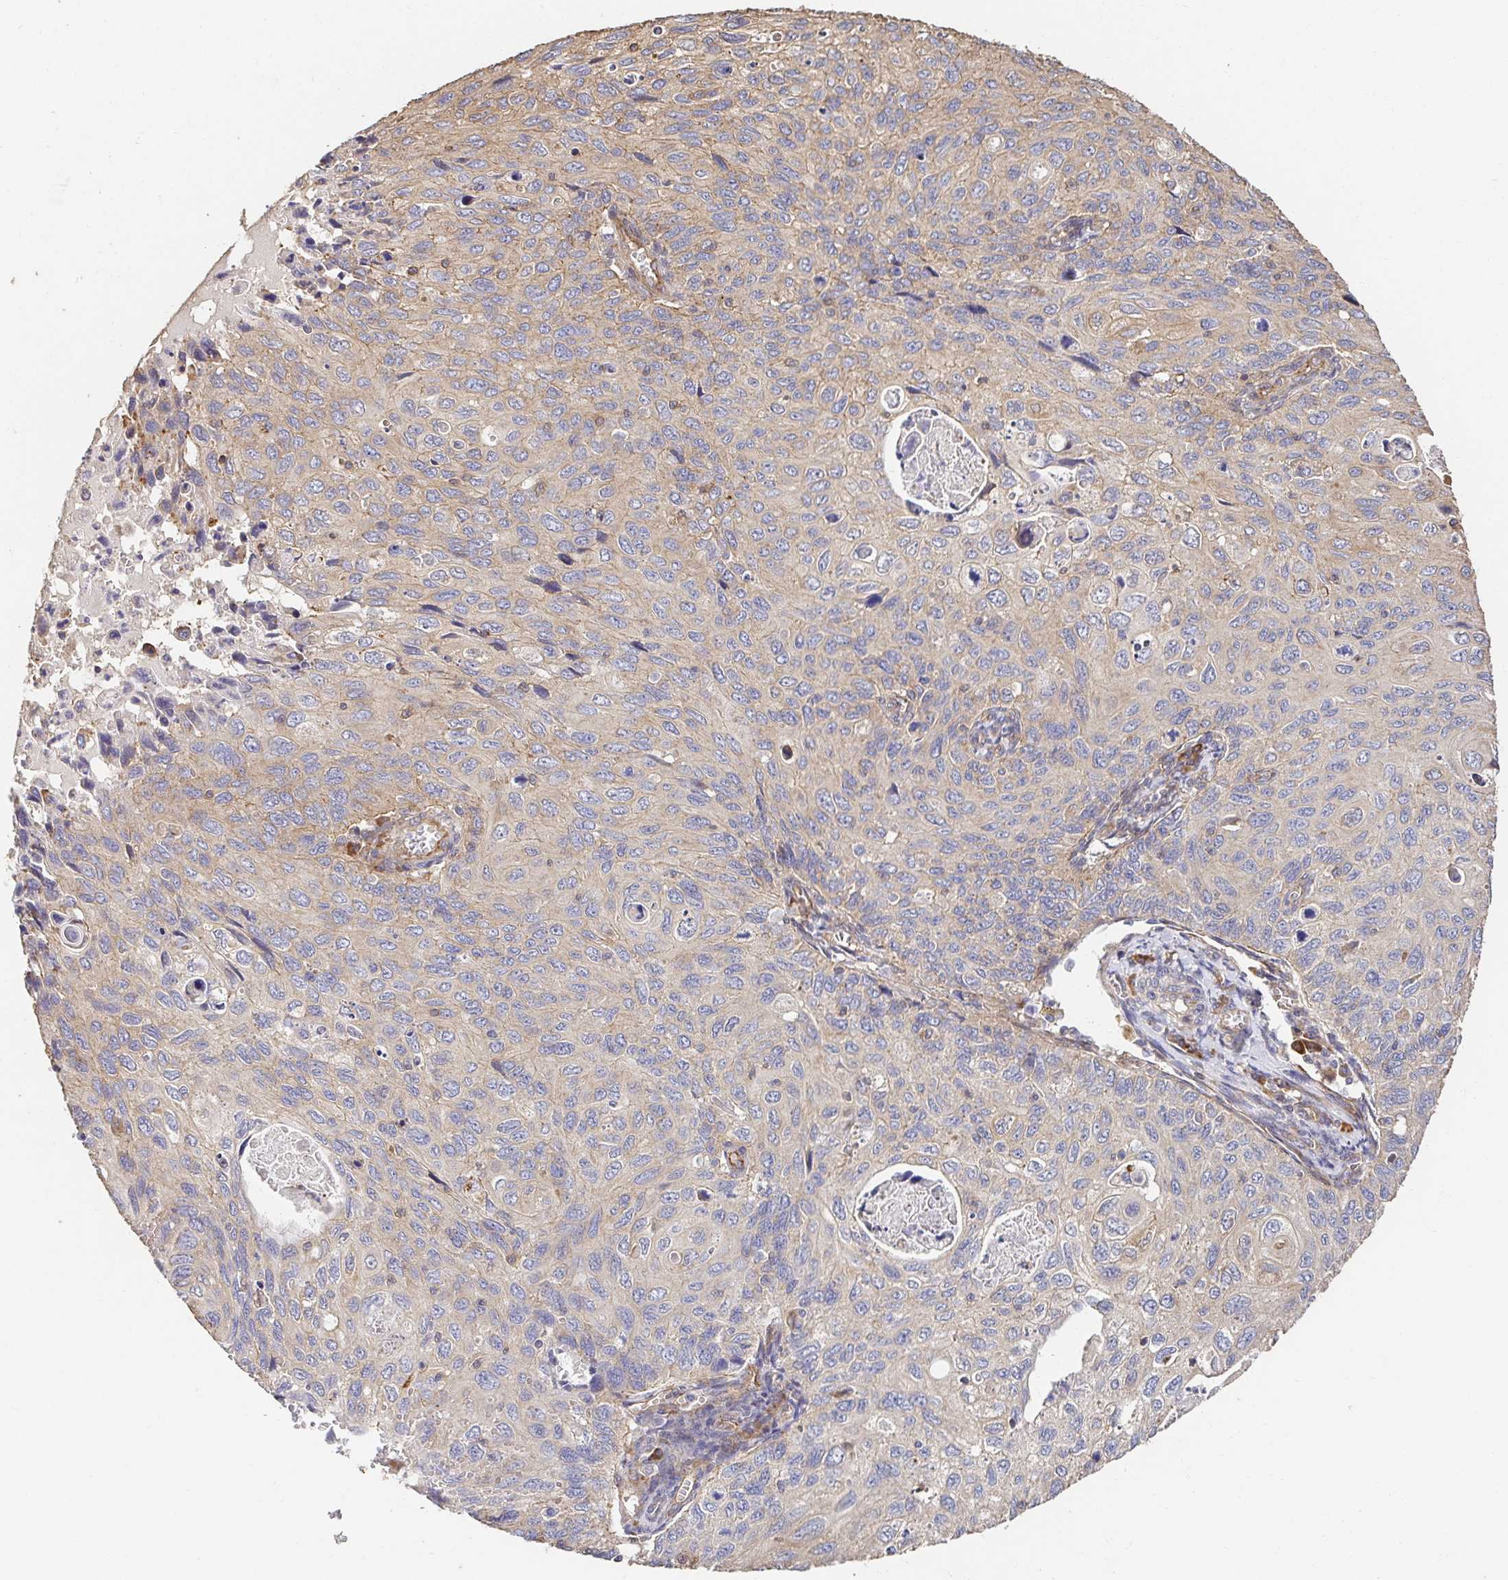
{"staining": {"intensity": "weak", "quantity": "25%-75%", "location": "cytoplasmic/membranous"}, "tissue": "cervical cancer", "cell_type": "Tumor cells", "image_type": "cancer", "snomed": [{"axis": "morphology", "description": "Squamous cell carcinoma, NOS"}, {"axis": "topography", "description": "Cervix"}], "caption": "Immunohistochemical staining of cervical cancer shows low levels of weak cytoplasmic/membranous protein staining in approximately 25%-75% of tumor cells. Using DAB (brown) and hematoxylin (blue) stains, captured at high magnification using brightfield microscopy.", "gene": "APBB1", "patient": {"sex": "female", "age": 70}}